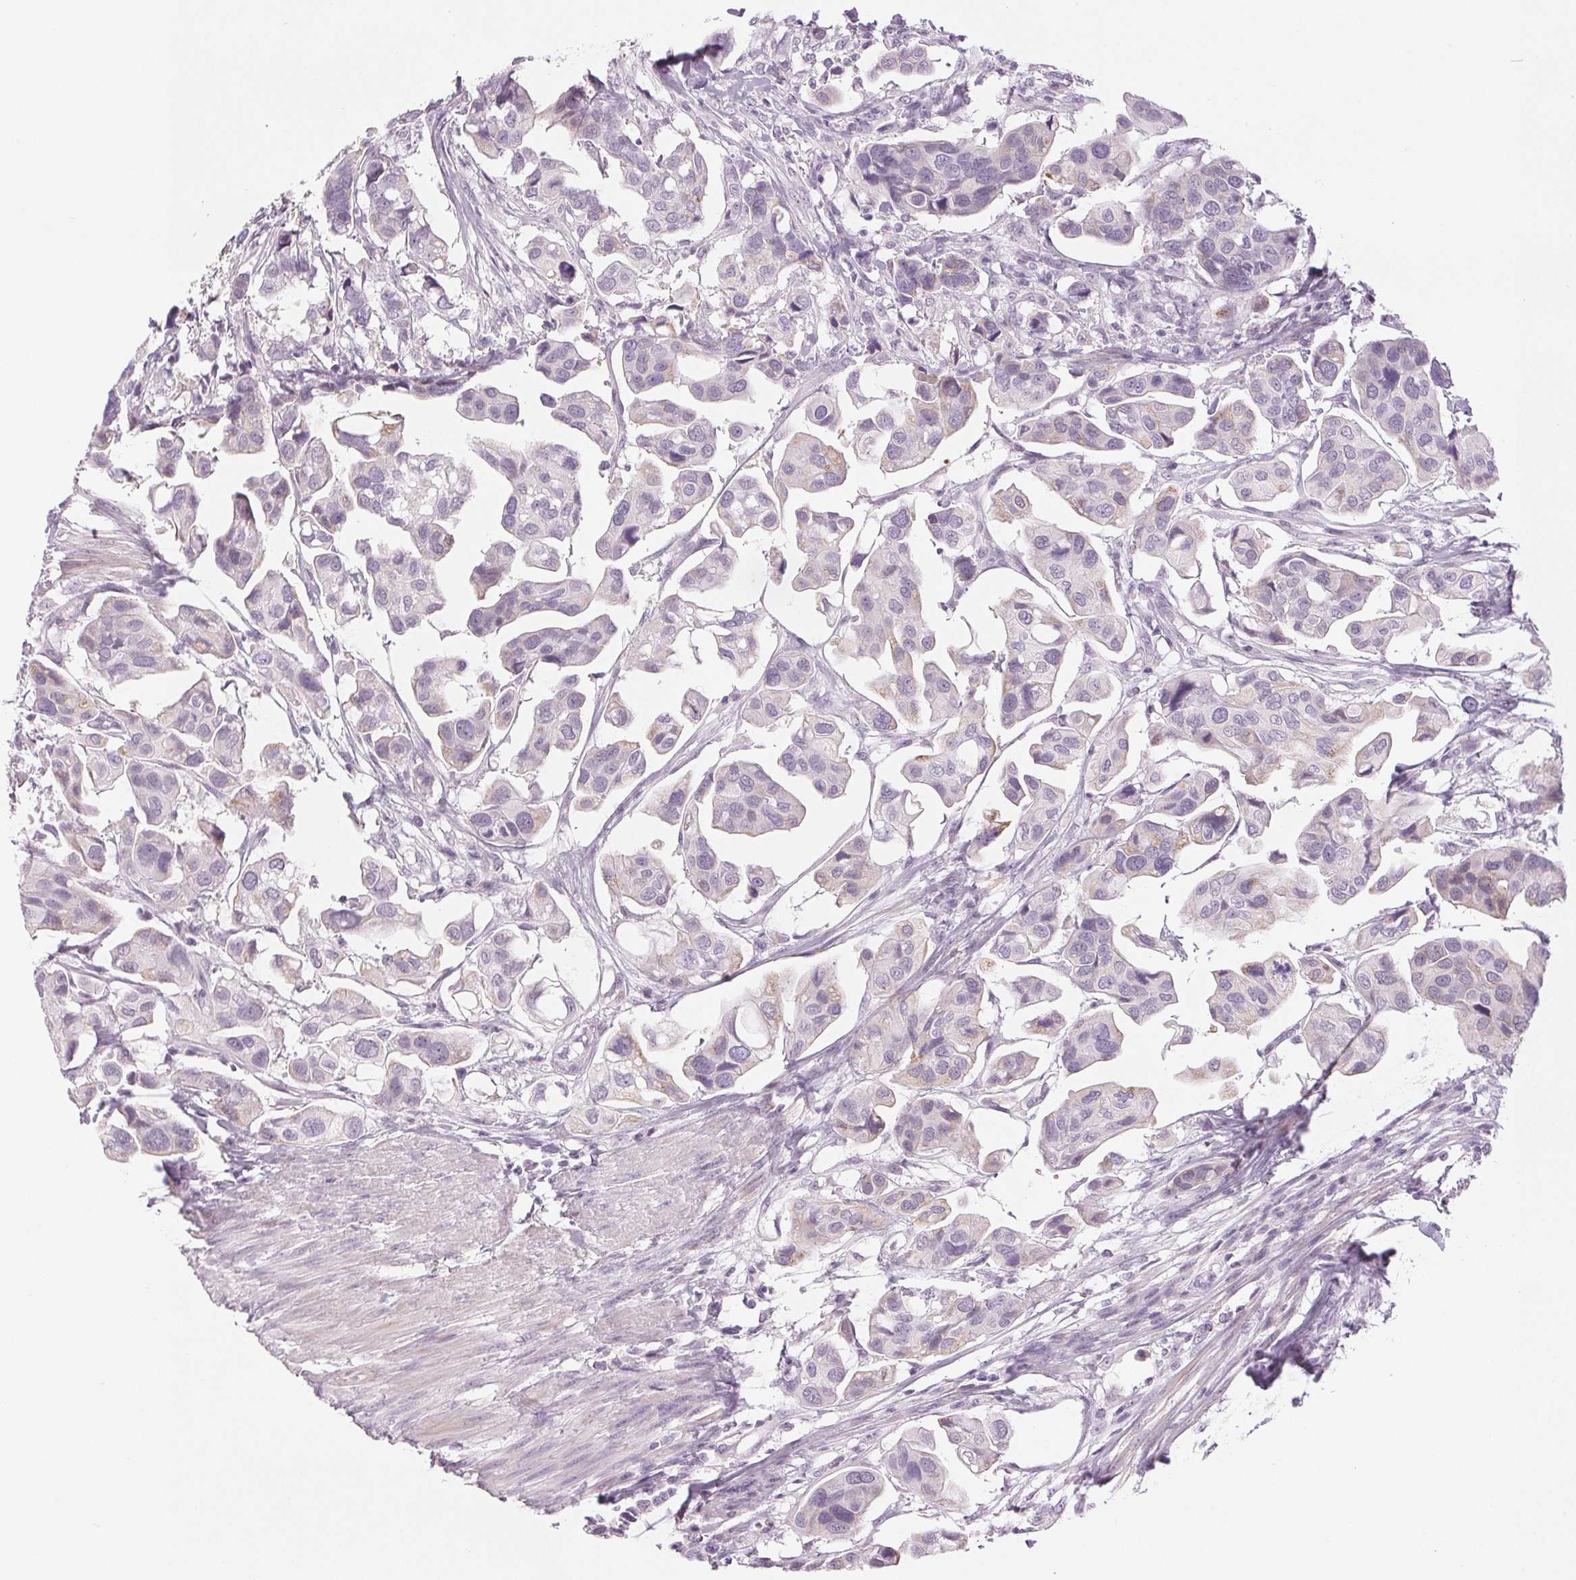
{"staining": {"intensity": "negative", "quantity": "none", "location": "none"}, "tissue": "renal cancer", "cell_type": "Tumor cells", "image_type": "cancer", "snomed": [{"axis": "morphology", "description": "Adenocarcinoma, NOS"}, {"axis": "topography", "description": "Urinary bladder"}], "caption": "Immunohistochemistry (IHC) of human renal adenocarcinoma reveals no expression in tumor cells.", "gene": "EHHADH", "patient": {"sex": "male", "age": 61}}